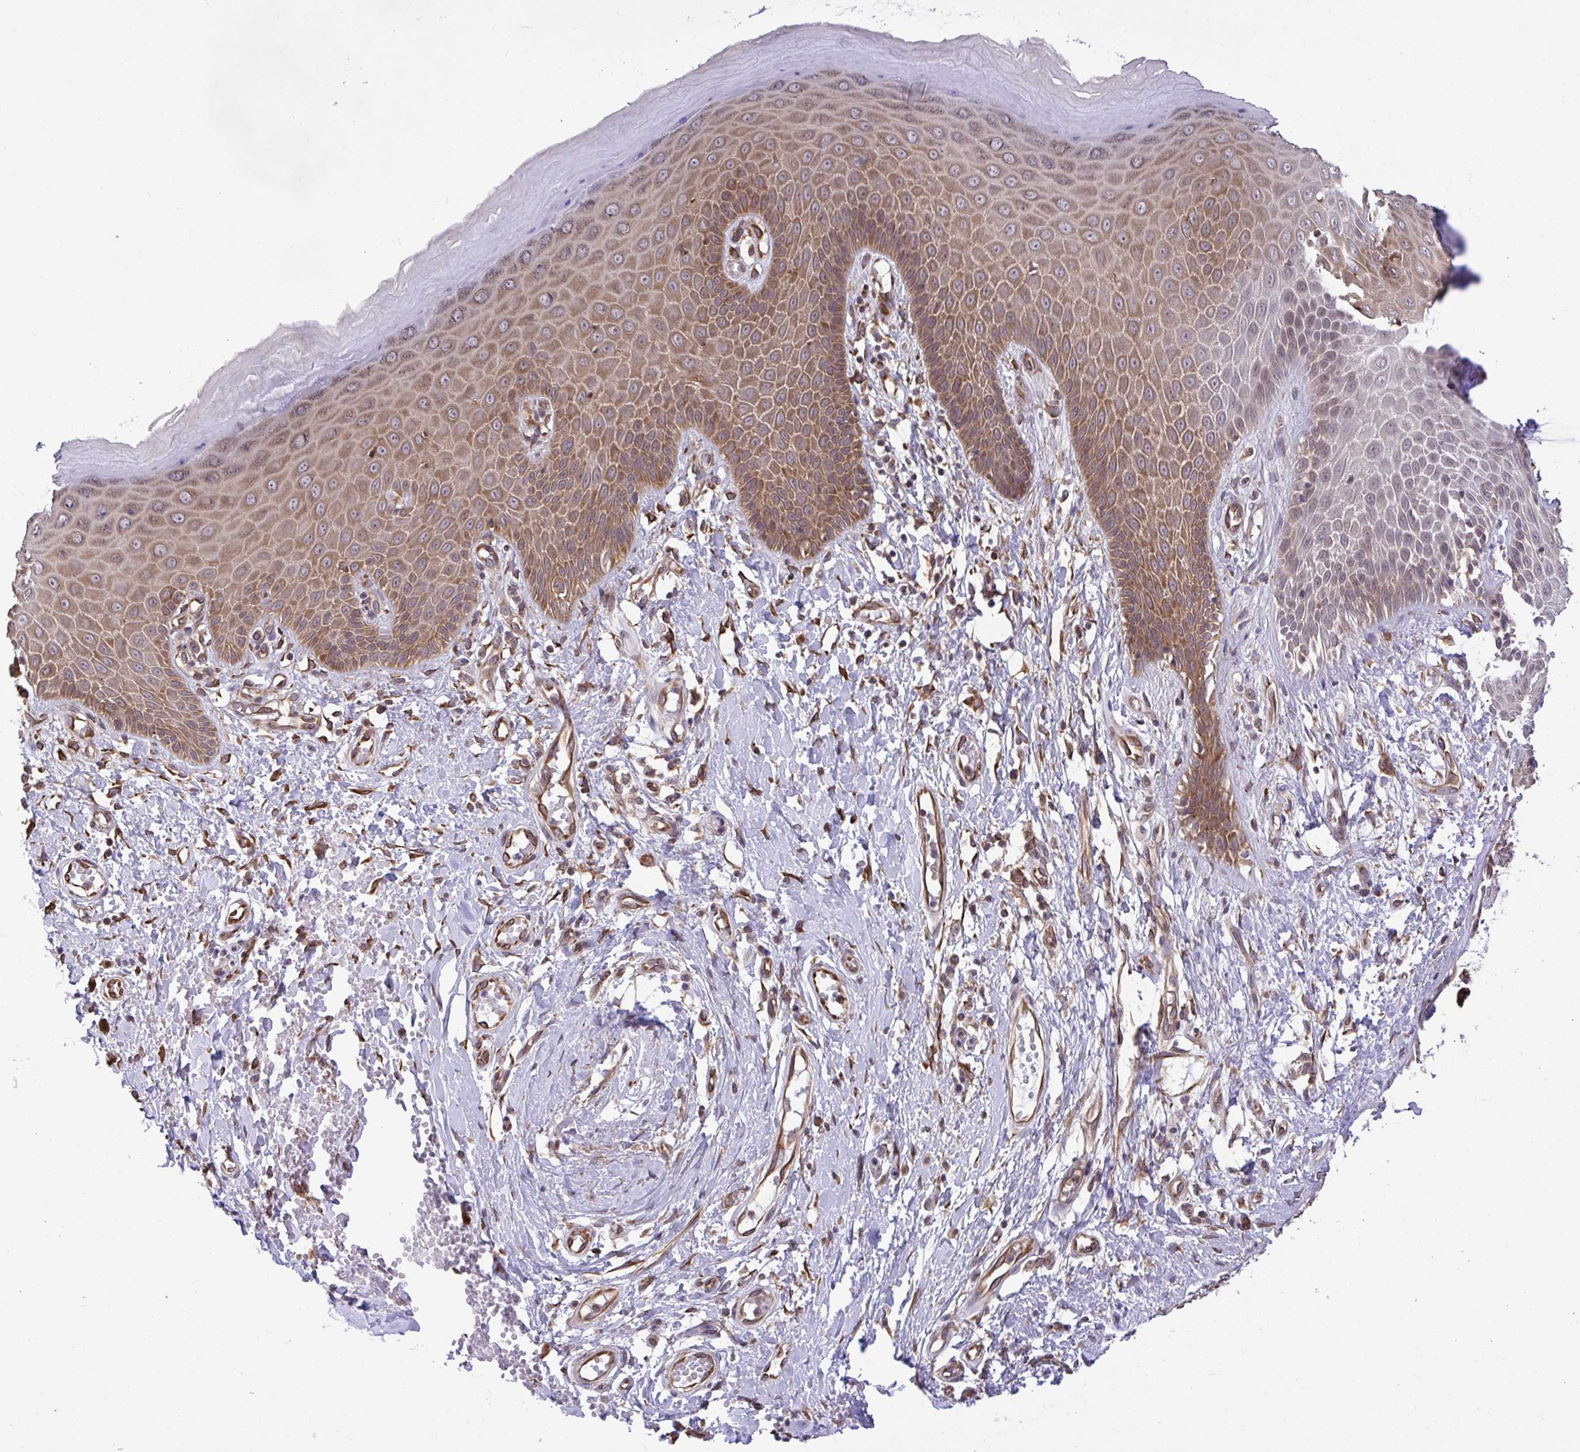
{"staining": {"intensity": "moderate", "quantity": "25%-75%", "location": "cytoplasmic/membranous,nuclear"}, "tissue": "skin", "cell_type": "Epidermal cells", "image_type": "normal", "snomed": [{"axis": "morphology", "description": "Normal tissue, NOS"}, {"axis": "topography", "description": "Anal"}, {"axis": "topography", "description": "Peripheral nerve tissue"}], "caption": "This is an image of IHC staining of normal skin, which shows moderate expression in the cytoplasmic/membranous,nuclear of epidermal cells.", "gene": "RPS15", "patient": {"sex": "male", "age": 78}}